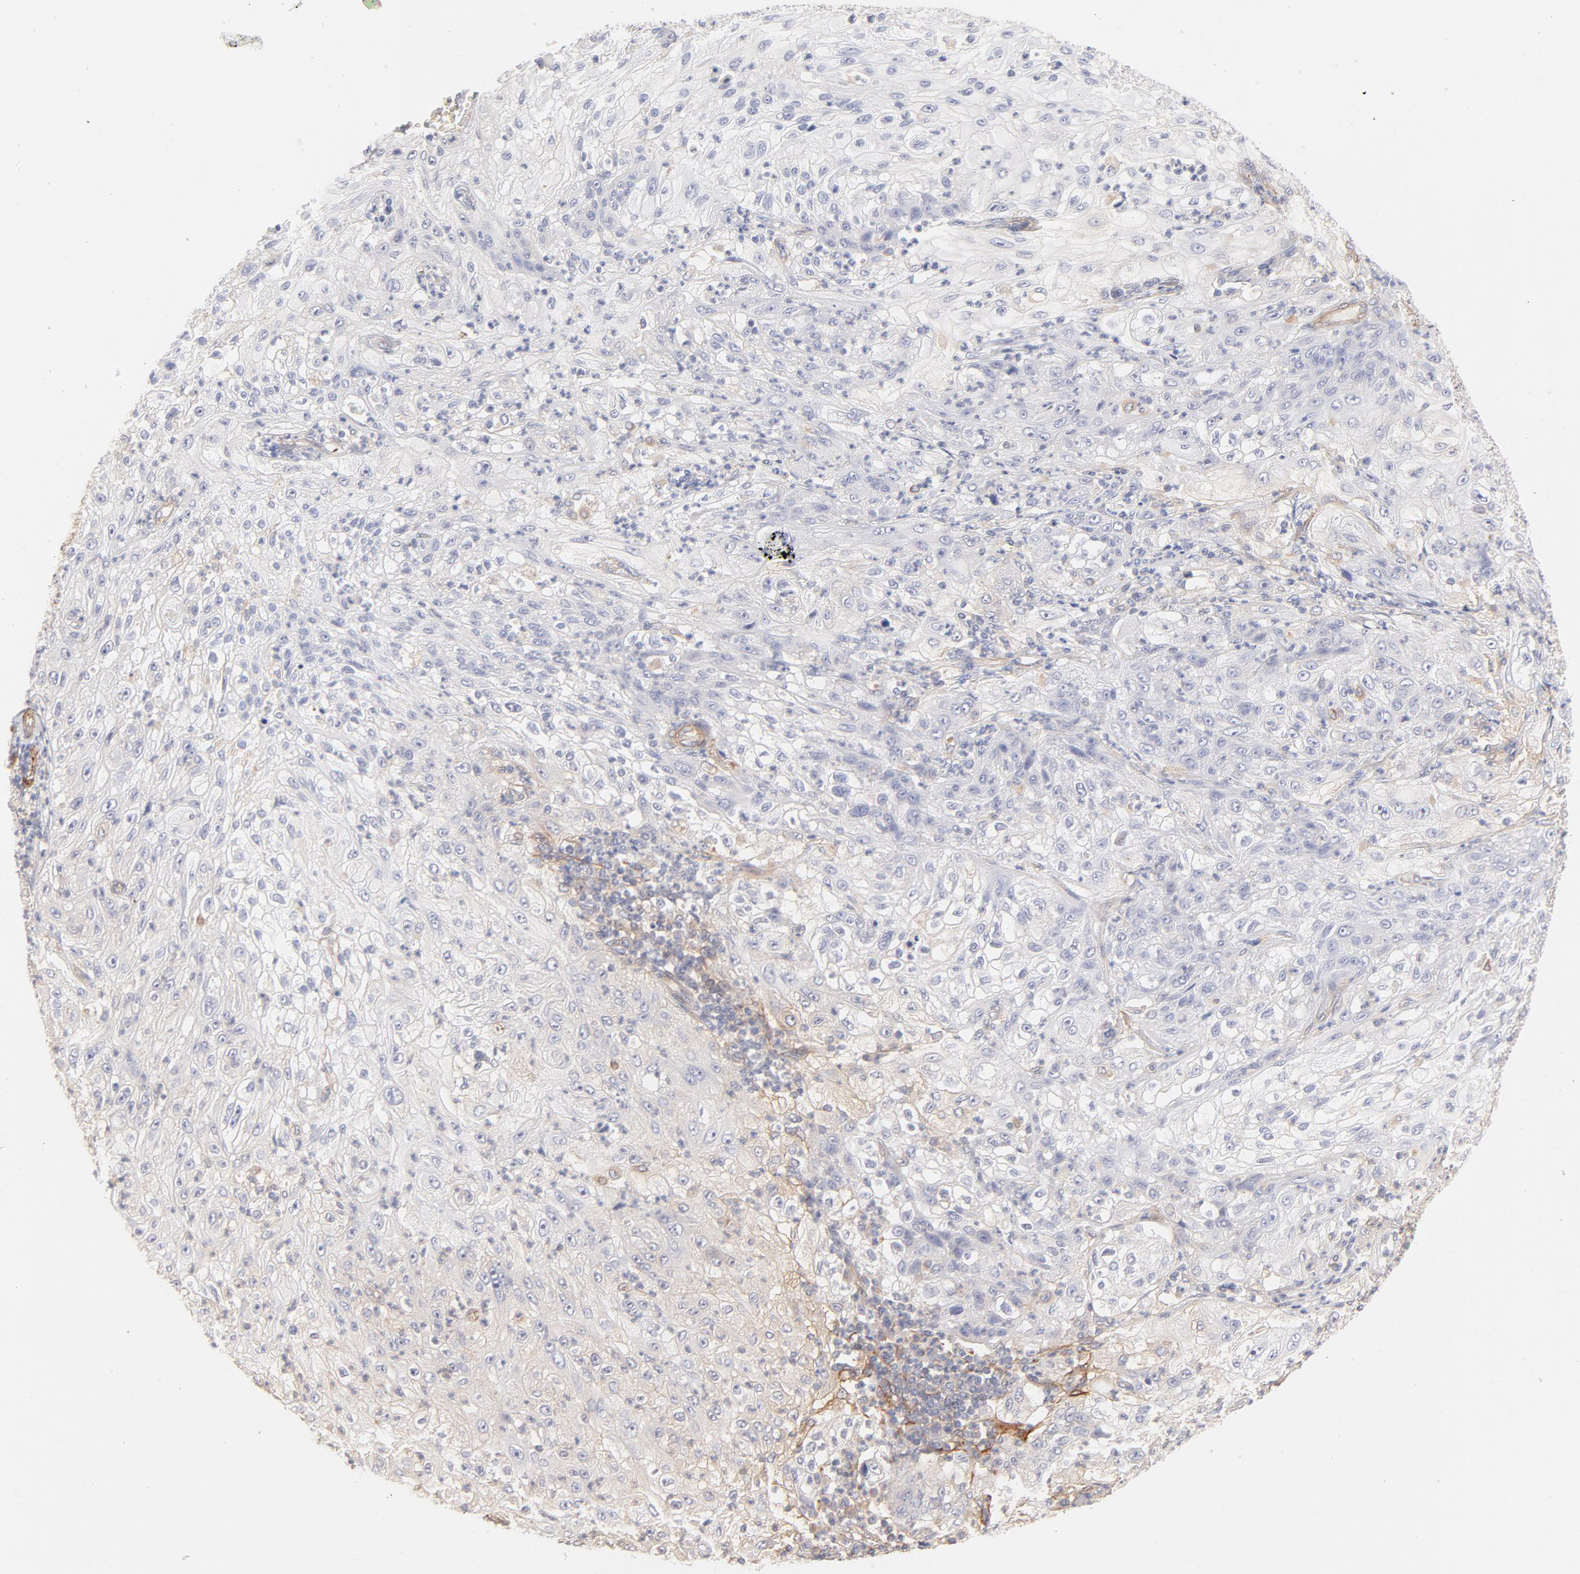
{"staining": {"intensity": "weak", "quantity": "<25%", "location": "cytoplasmic/membranous"}, "tissue": "lung cancer", "cell_type": "Tumor cells", "image_type": "cancer", "snomed": [{"axis": "morphology", "description": "Inflammation, NOS"}, {"axis": "morphology", "description": "Squamous cell carcinoma, NOS"}, {"axis": "topography", "description": "Lymph node"}, {"axis": "topography", "description": "Soft tissue"}, {"axis": "topography", "description": "Lung"}], "caption": "Histopathology image shows no significant protein positivity in tumor cells of lung cancer (squamous cell carcinoma).", "gene": "LDLRAP1", "patient": {"sex": "male", "age": 66}}